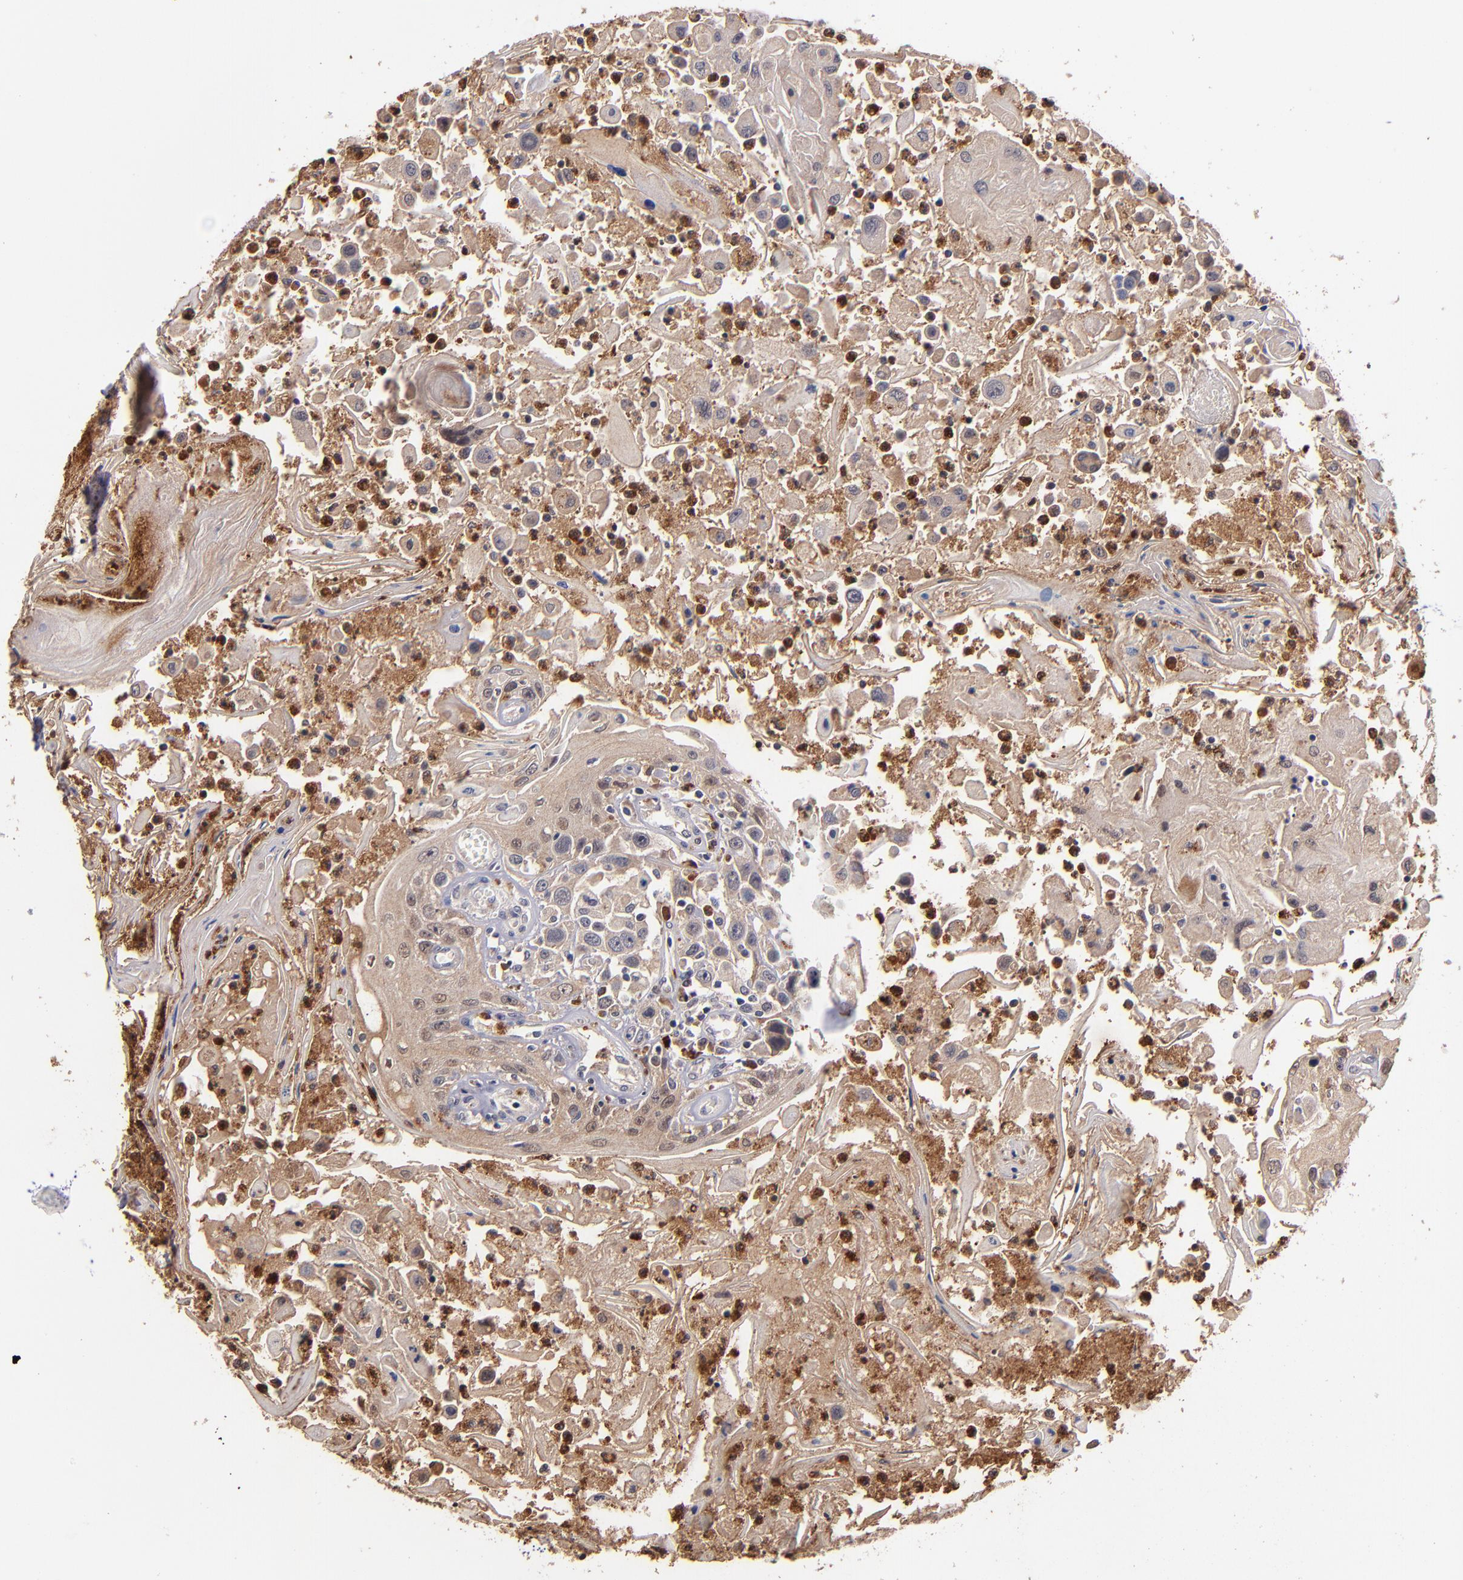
{"staining": {"intensity": "weak", "quantity": ">75%", "location": "cytoplasmic/membranous"}, "tissue": "head and neck cancer", "cell_type": "Tumor cells", "image_type": "cancer", "snomed": [{"axis": "morphology", "description": "Squamous cell carcinoma, NOS"}, {"axis": "topography", "description": "Oral tissue"}, {"axis": "topography", "description": "Head-Neck"}], "caption": "This histopathology image demonstrates IHC staining of head and neck squamous cell carcinoma, with low weak cytoplasmic/membranous positivity in about >75% of tumor cells.", "gene": "TTLL12", "patient": {"sex": "female", "age": 76}}